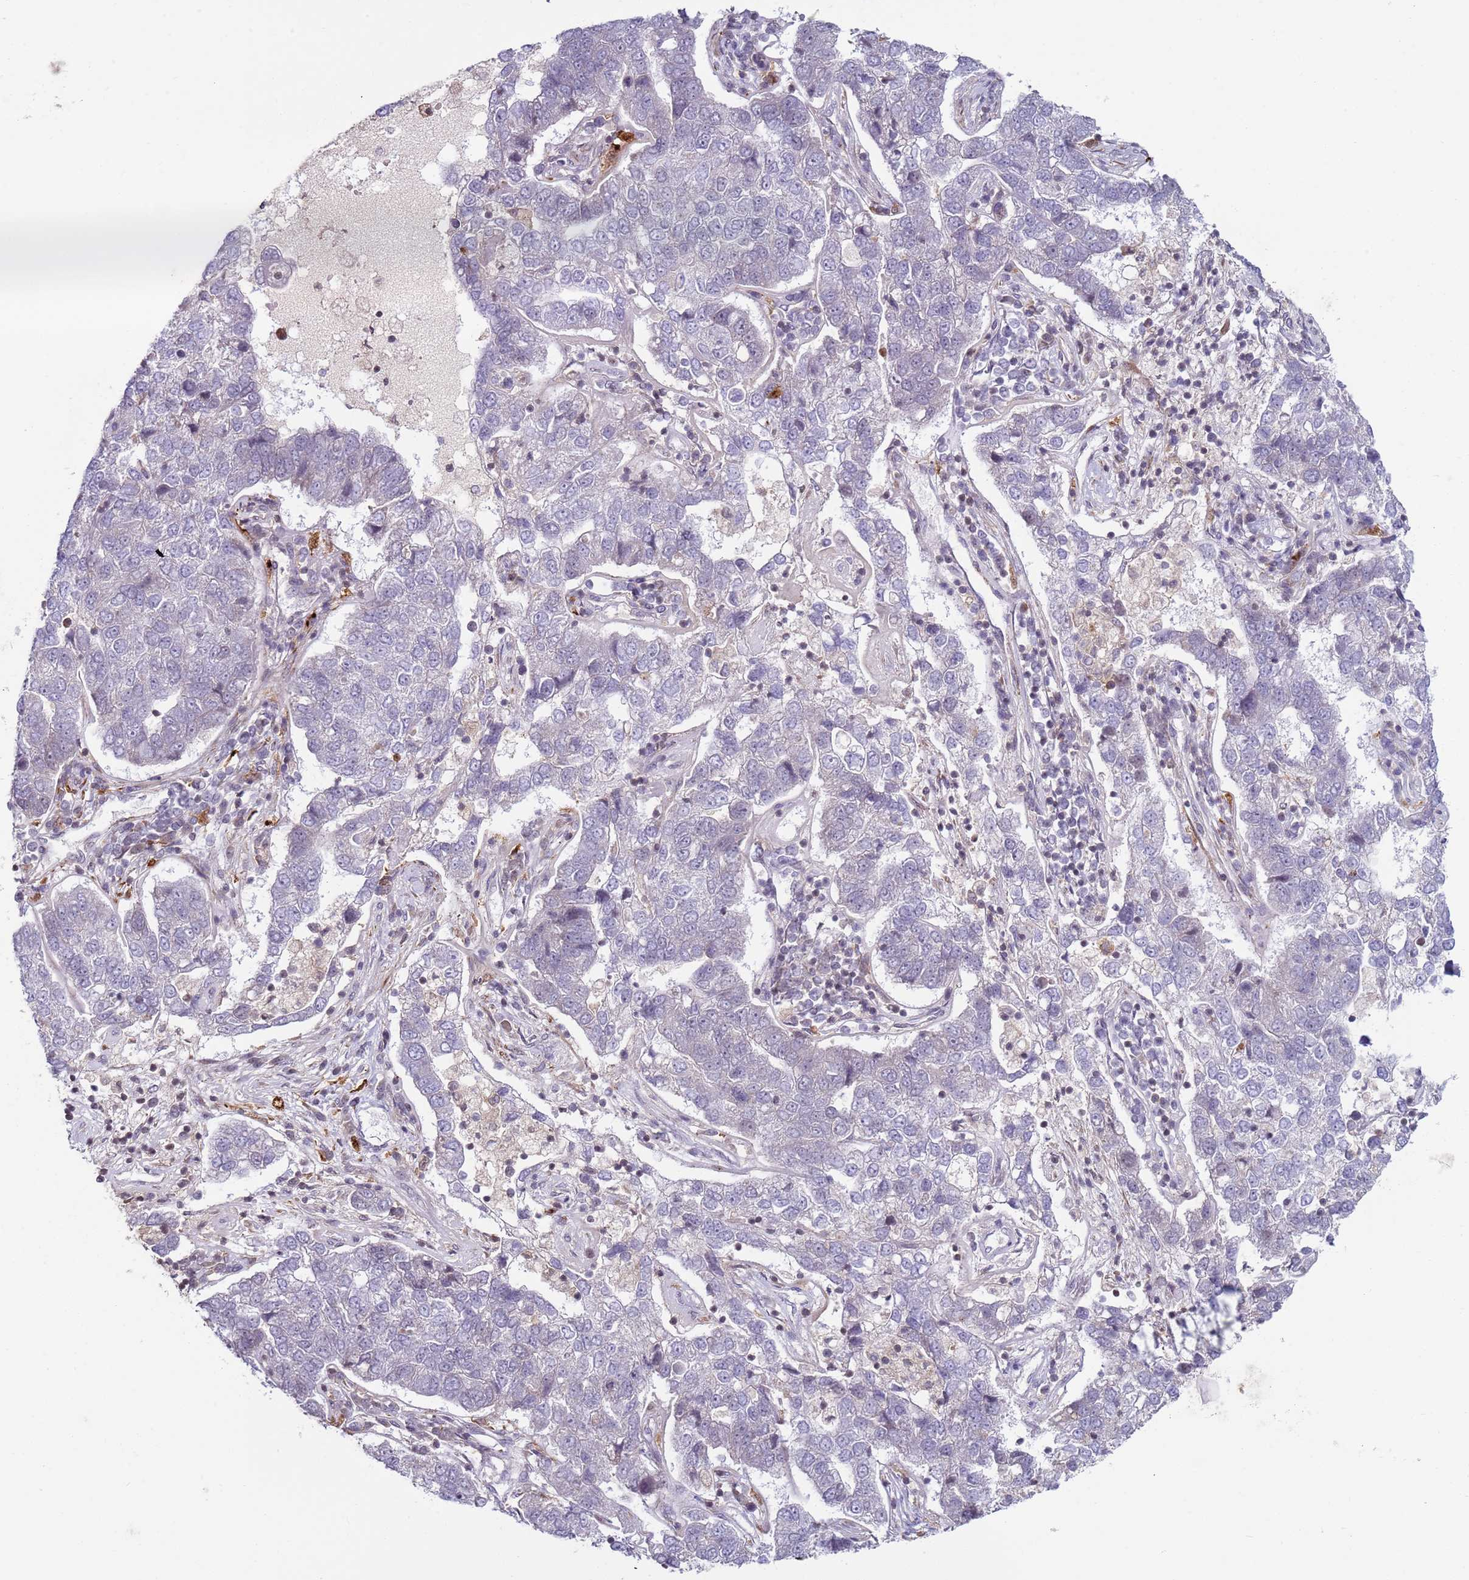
{"staining": {"intensity": "negative", "quantity": "none", "location": "none"}, "tissue": "pancreatic cancer", "cell_type": "Tumor cells", "image_type": "cancer", "snomed": [{"axis": "morphology", "description": "Adenocarcinoma, NOS"}, {"axis": "topography", "description": "Pancreas"}], "caption": "Tumor cells show no significant positivity in pancreatic adenocarcinoma.", "gene": "SNAPC4", "patient": {"sex": "female", "age": 61}}